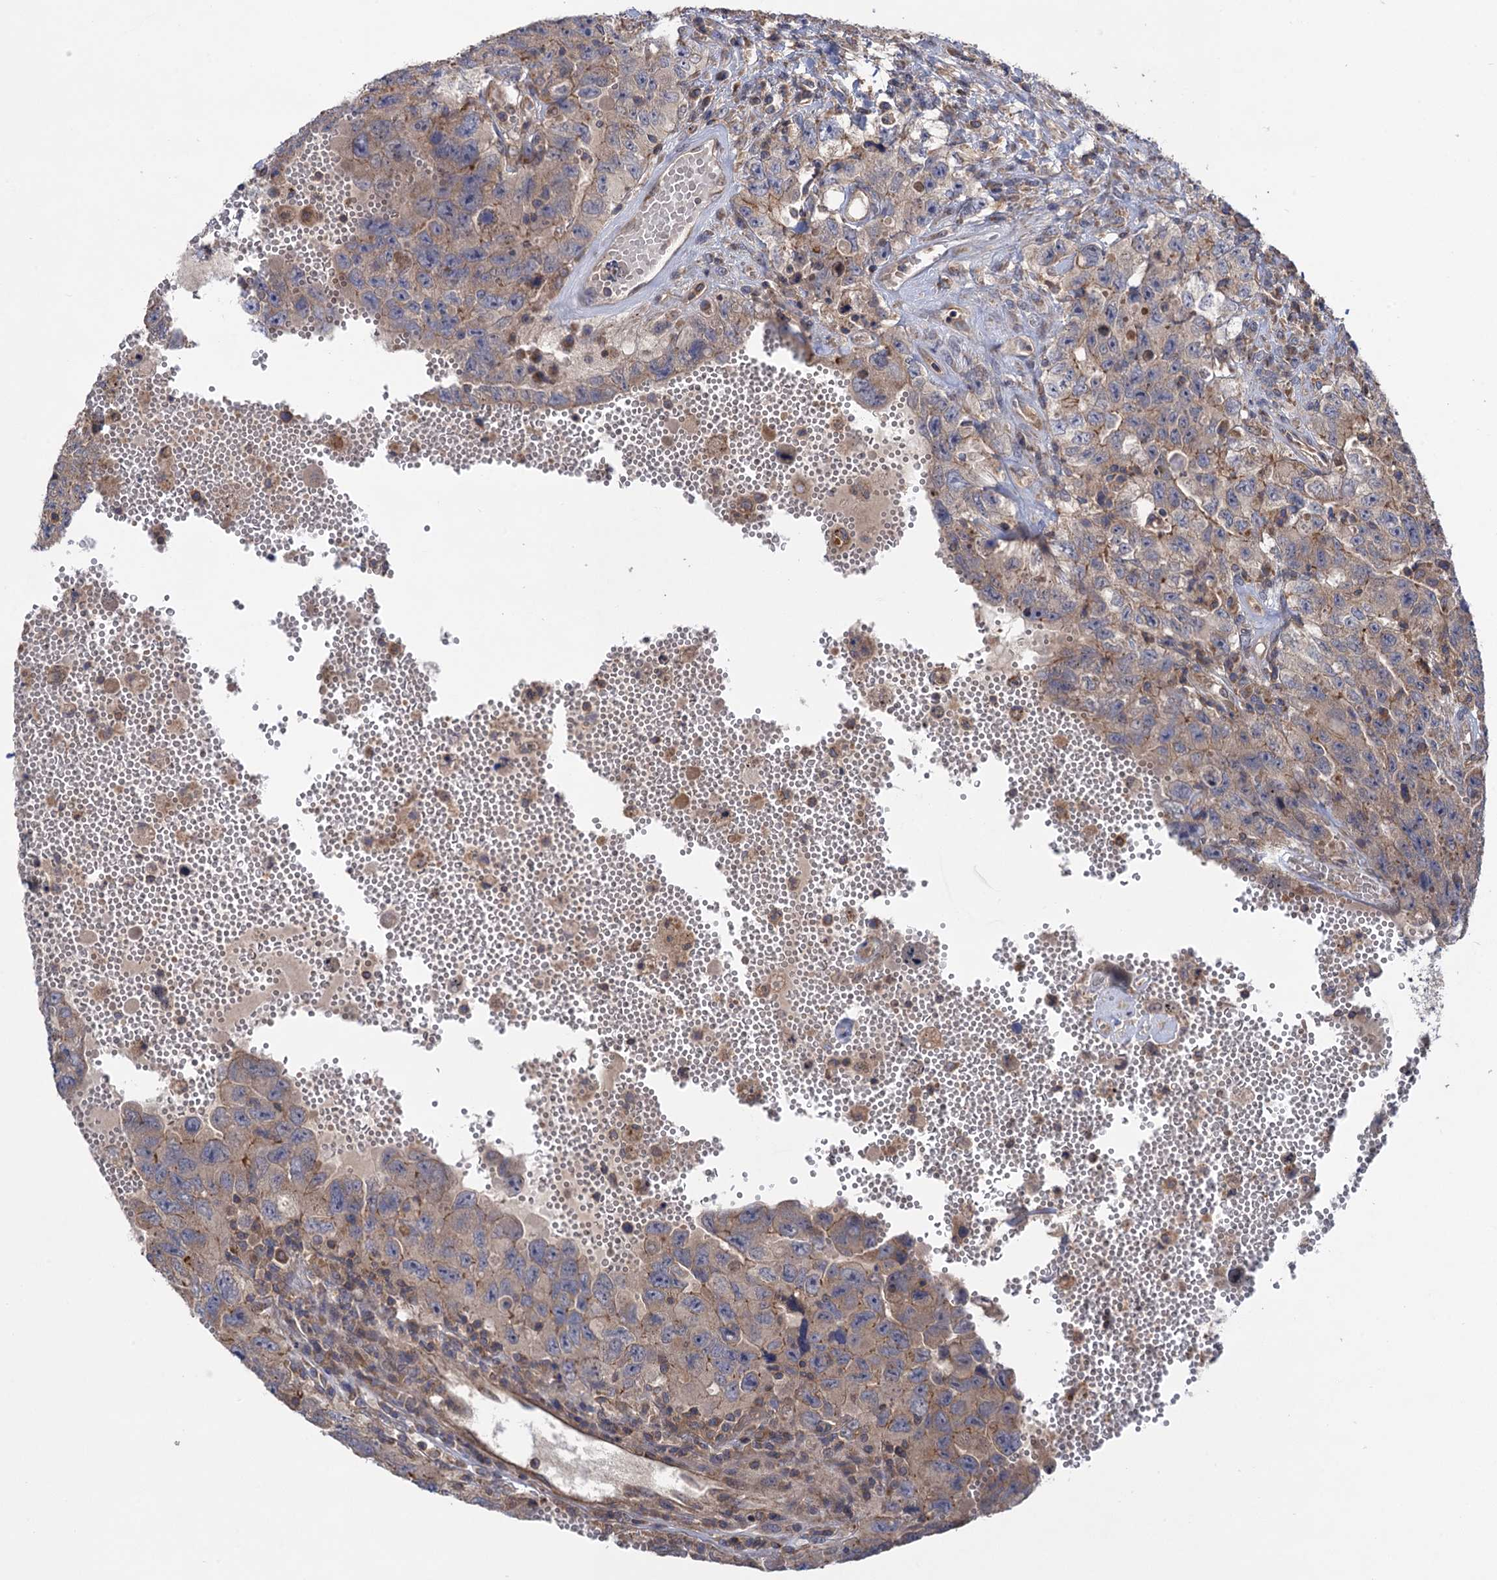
{"staining": {"intensity": "weak", "quantity": "<25%", "location": "cytoplasmic/membranous"}, "tissue": "testis cancer", "cell_type": "Tumor cells", "image_type": "cancer", "snomed": [{"axis": "morphology", "description": "Carcinoma, Embryonal, NOS"}, {"axis": "topography", "description": "Testis"}], "caption": "Immunohistochemical staining of human embryonal carcinoma (testis) shows no significant positivity in tumor cells.", "gene": "WDR88", "patient": {"sex": "male", "age": 26}}